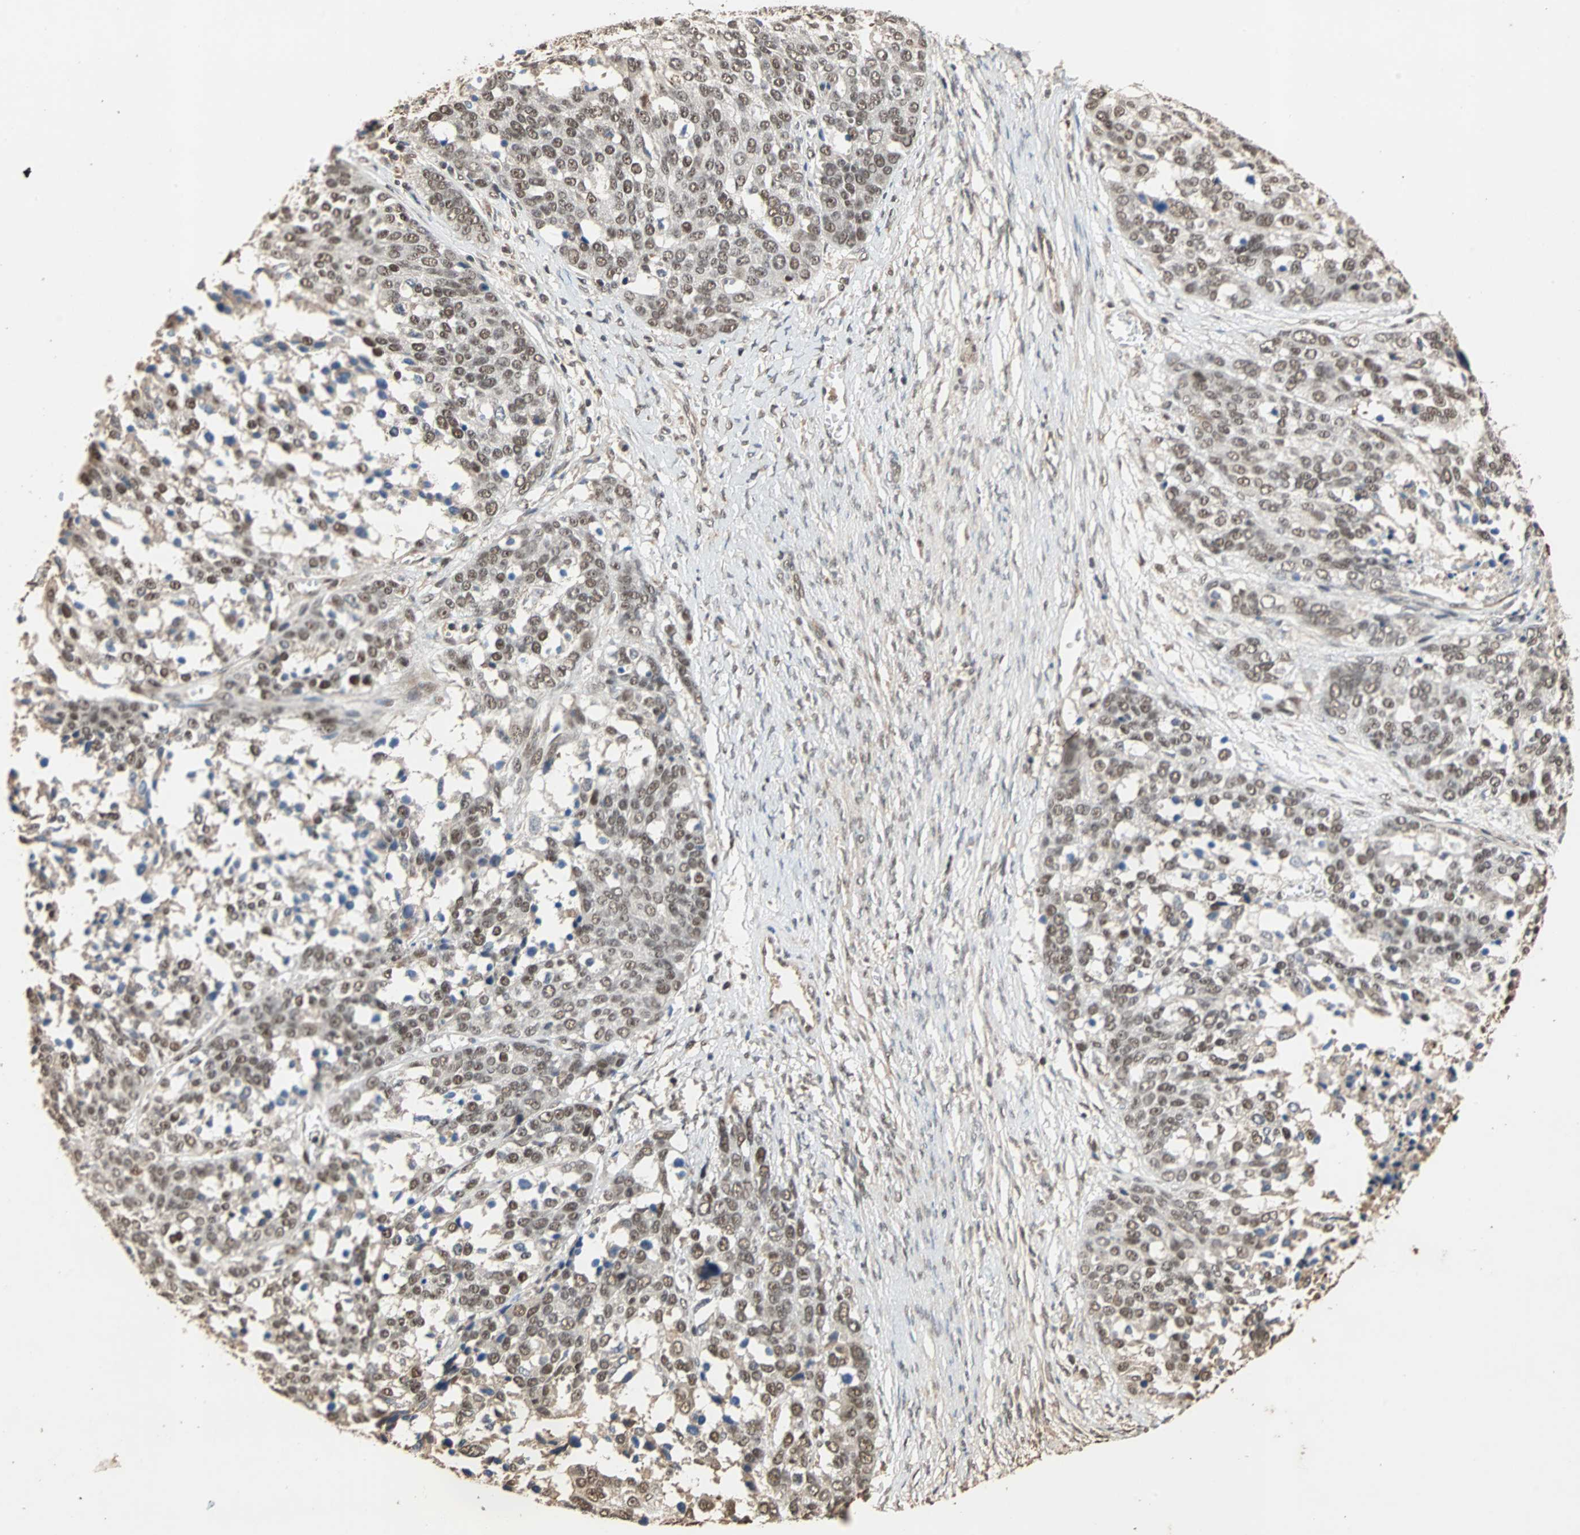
{"staining": {"intensity": "moderate", "quantity": ">75%", "location": "nuclear"}, "tissue": "ovarian cancer", "cell_type": "Tumor cells", "image_type": "cancer", "snomed": [{"axis": "morphology", "description": "Cystadenocarcinoma, serous, NOS"}, {"axis": "topography", "description": "Ovary"}], "caption": "The micrograph exhibits a brown stain indicating the presence of a protein in the nuclear of tumor cells in ovarian cancer (serous cystadenocarcinoma). (IHC, brightfield microscopy, high magnification).", "gene": "CDC5L", "patient": {"sex": "female", "age": 44}}